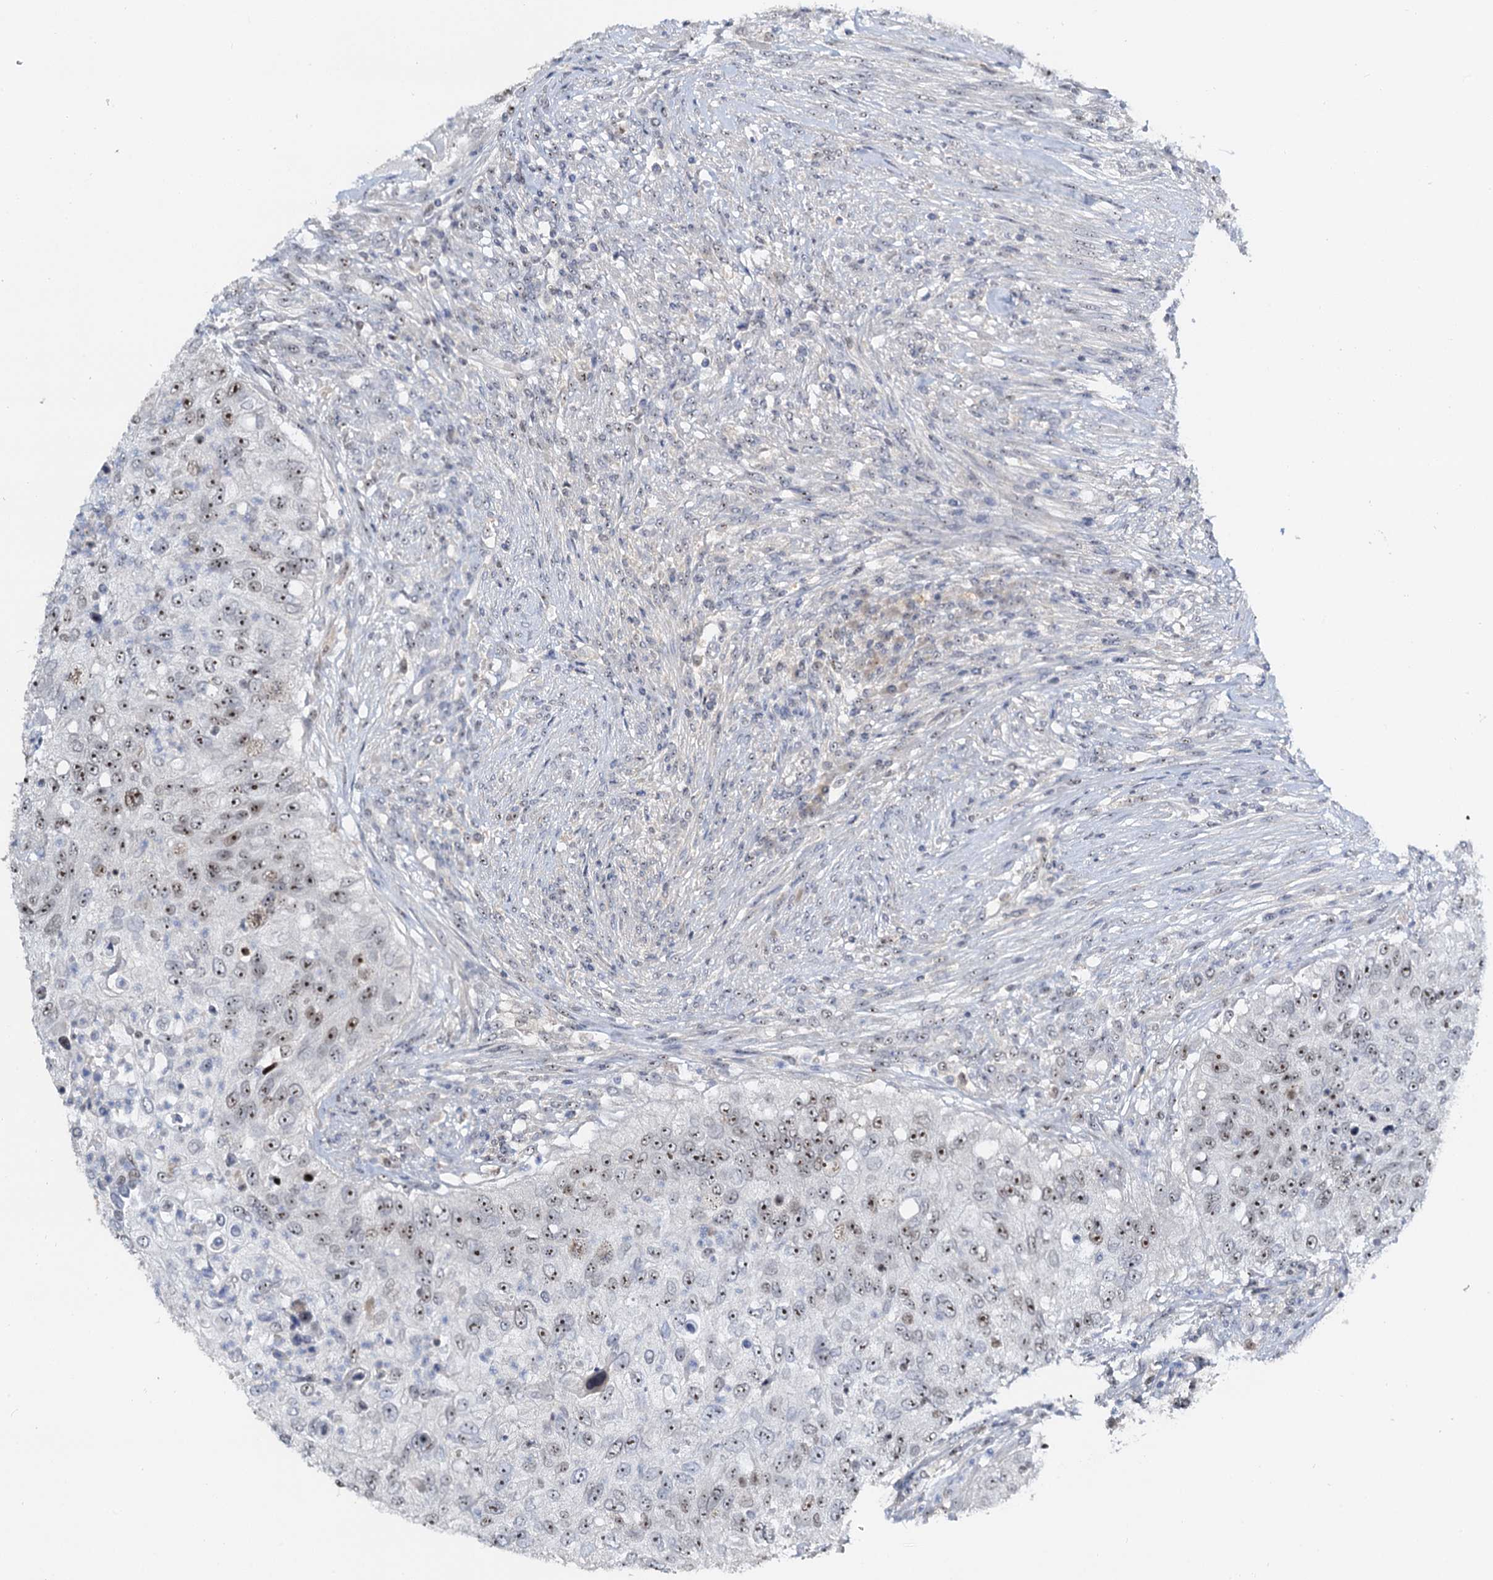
{"staining": {"intensity": "moderate", "quantity": "25%-75%", "location": "nuclear"}, "tissue": "urothelial cancer", "cell_type": "Tumor cells", "image_type": "cancer", "snomed": [{"axis": "morphology", "description": "Urothelial carcinoma, High grade"}, {"axis": "topography", "description": "Urinary bladder"}], "caption": "Immunohistochemistry (IHC) (DAB (3,3'-diaminobenzidine)) staining of urothelial cancer reveals moderate nuclear protein expression in approximately 25%-75% of tumor cells.", "gene": "NOP2", "patient": {"sex": "female", "age": 60}}